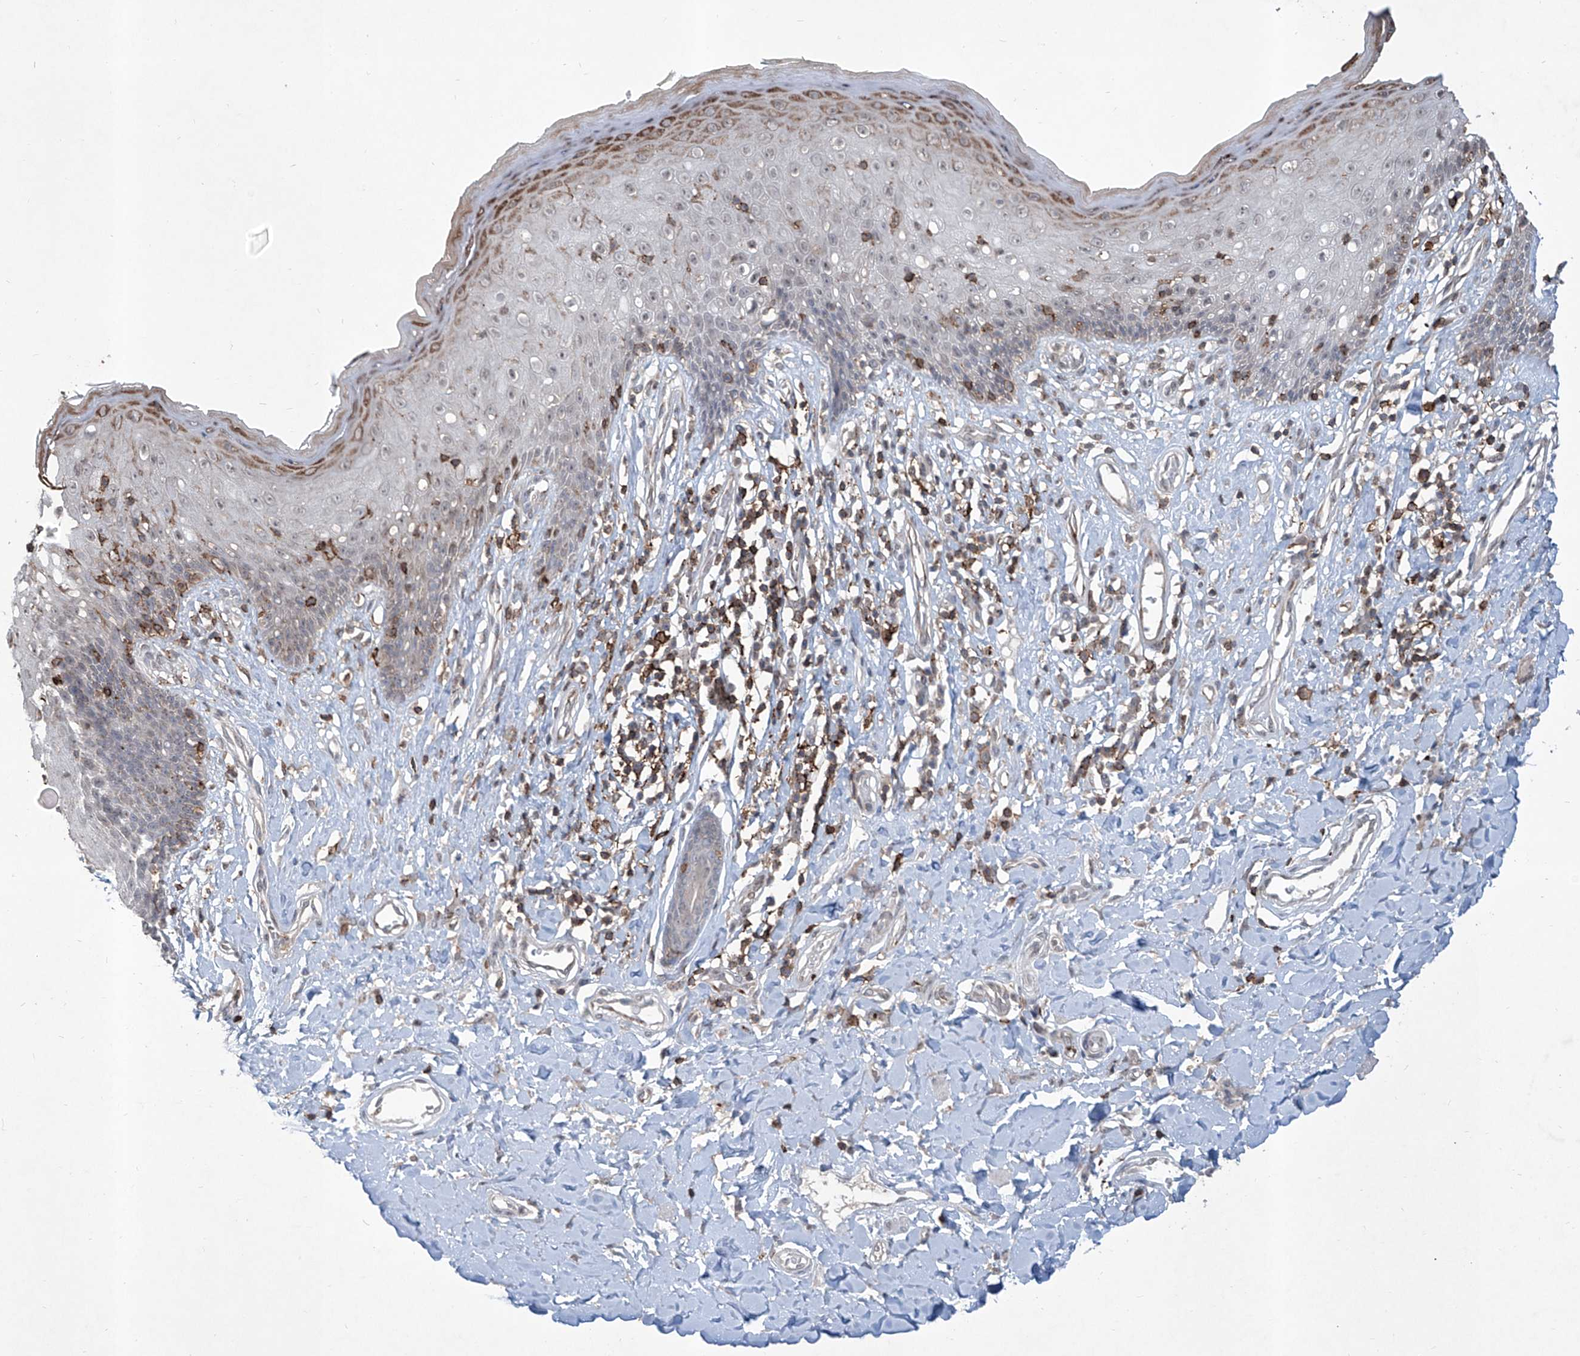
{"staining": {"intensity": "moderate", "quantity": "<25%", "location": "cytoplasmic/membranous"}, "tissue": "skin", "cell_type": "Epidermal cells", "image_type": "normal", "snomed": [{"axis": "morphology", "description": "Normal tissue, NOS"}, {"axis": "morphology", "description": "Squamous cell carcinoma, NOS"}, {"axis": "topography", "description": "Vulva"}], "caption": "DAB (3,3'-diaminobenzidine) immunohistochemical staining of normal human skin displays moderate cytoplasmic/membranous protein positivity in approximately <25% of epidermal cells.", "gene": "ZBTB48", "patient": {"sex": "female", "age": 85}}